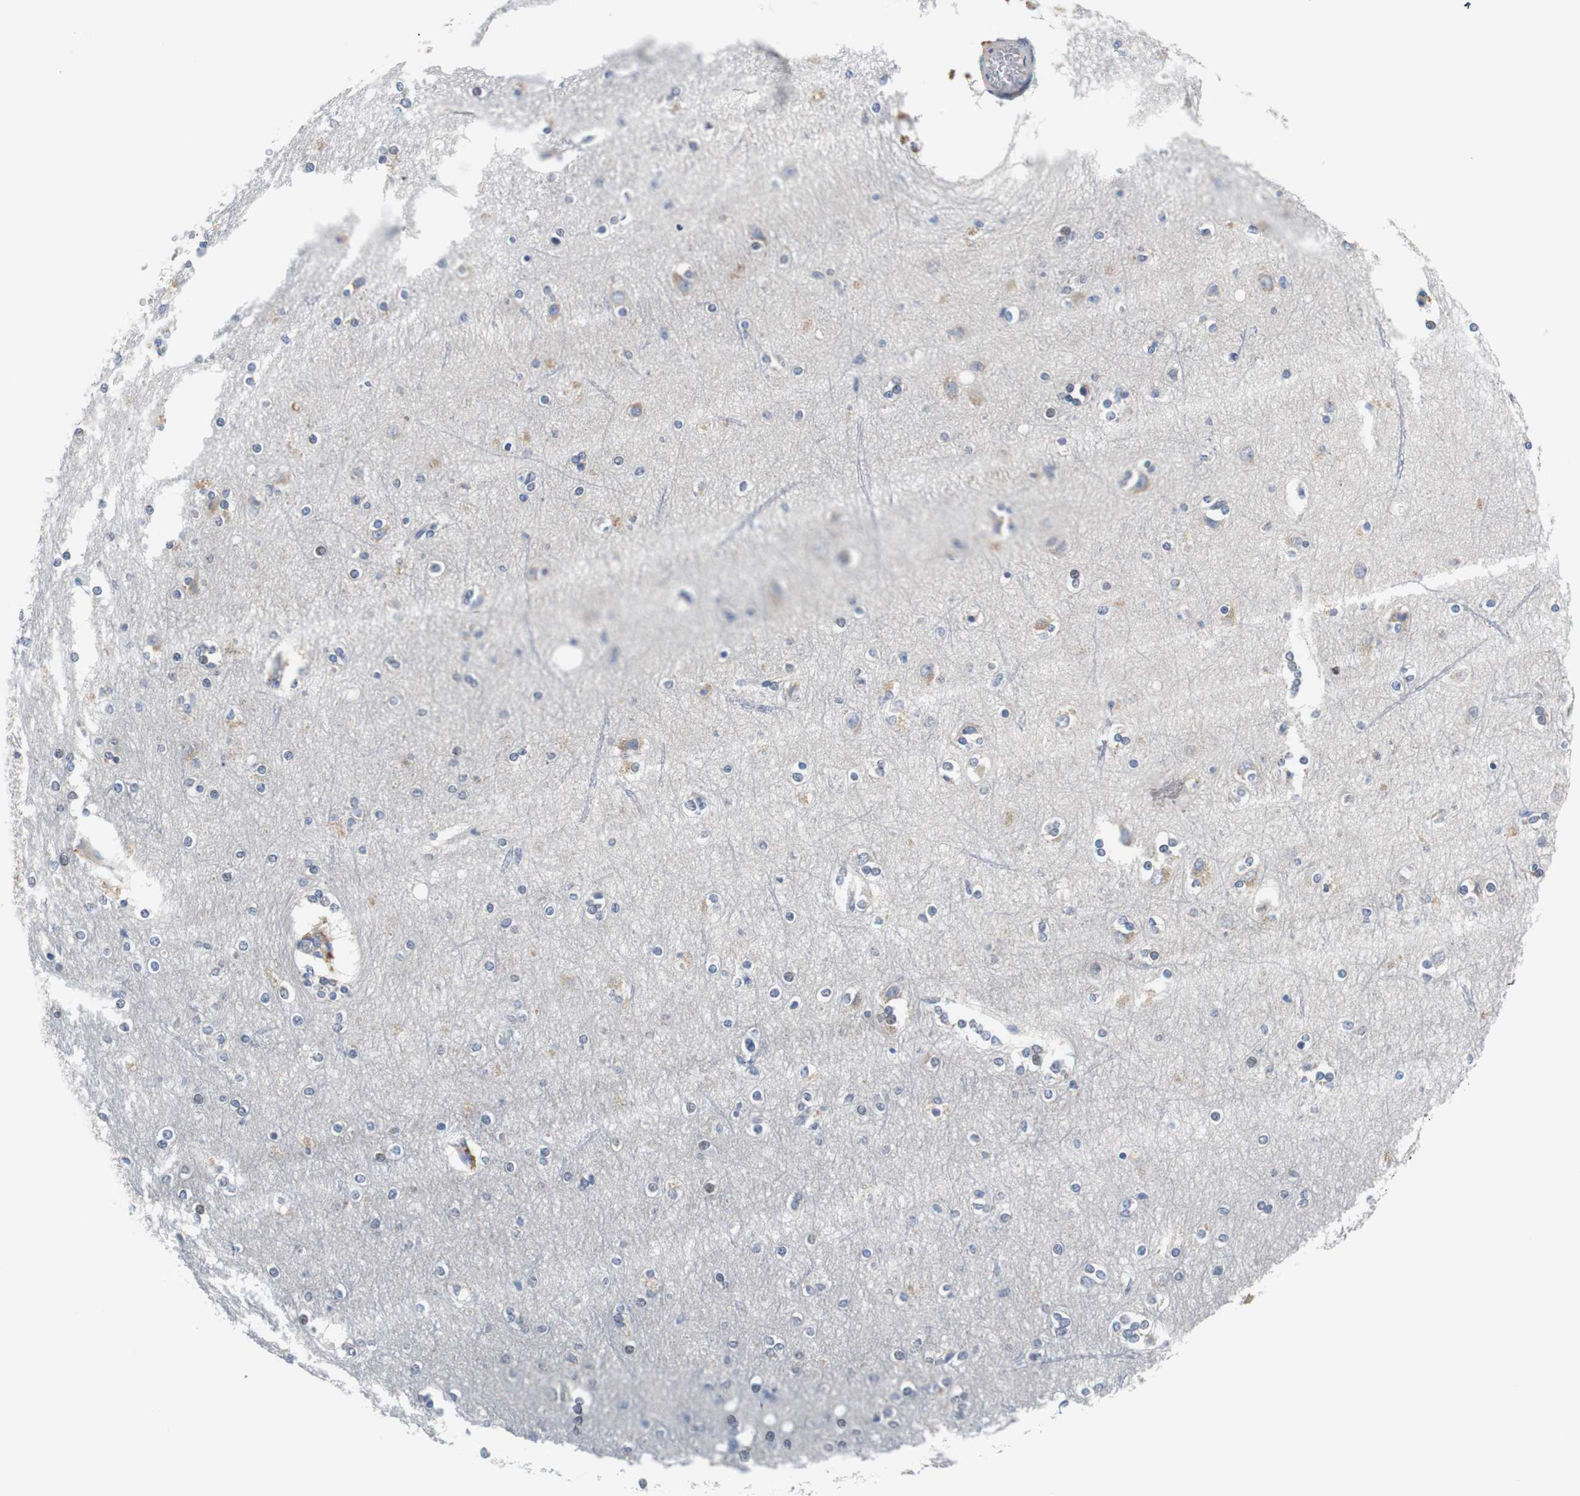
{"staining": {"intensity": "negative", "quantity": "none", "location": "none"}, "tissue": "cerebral cortex", "cell_type": "Endothelial cells", "image_type": "normal", "snomed": [{"axis": "morphology", "description": "Normal tissue, NOS"}, {"axis": "topography", "description": "Cerebral cortex"}], "caption": "Immunohistochemistry (IHC) micrograph of unremarkable human cerebral cortex stained for a protein (brown), which reveals no expression in endothelial cells.", "gene": "PCK1", "patient": {"sex": "female", "age": 54}}